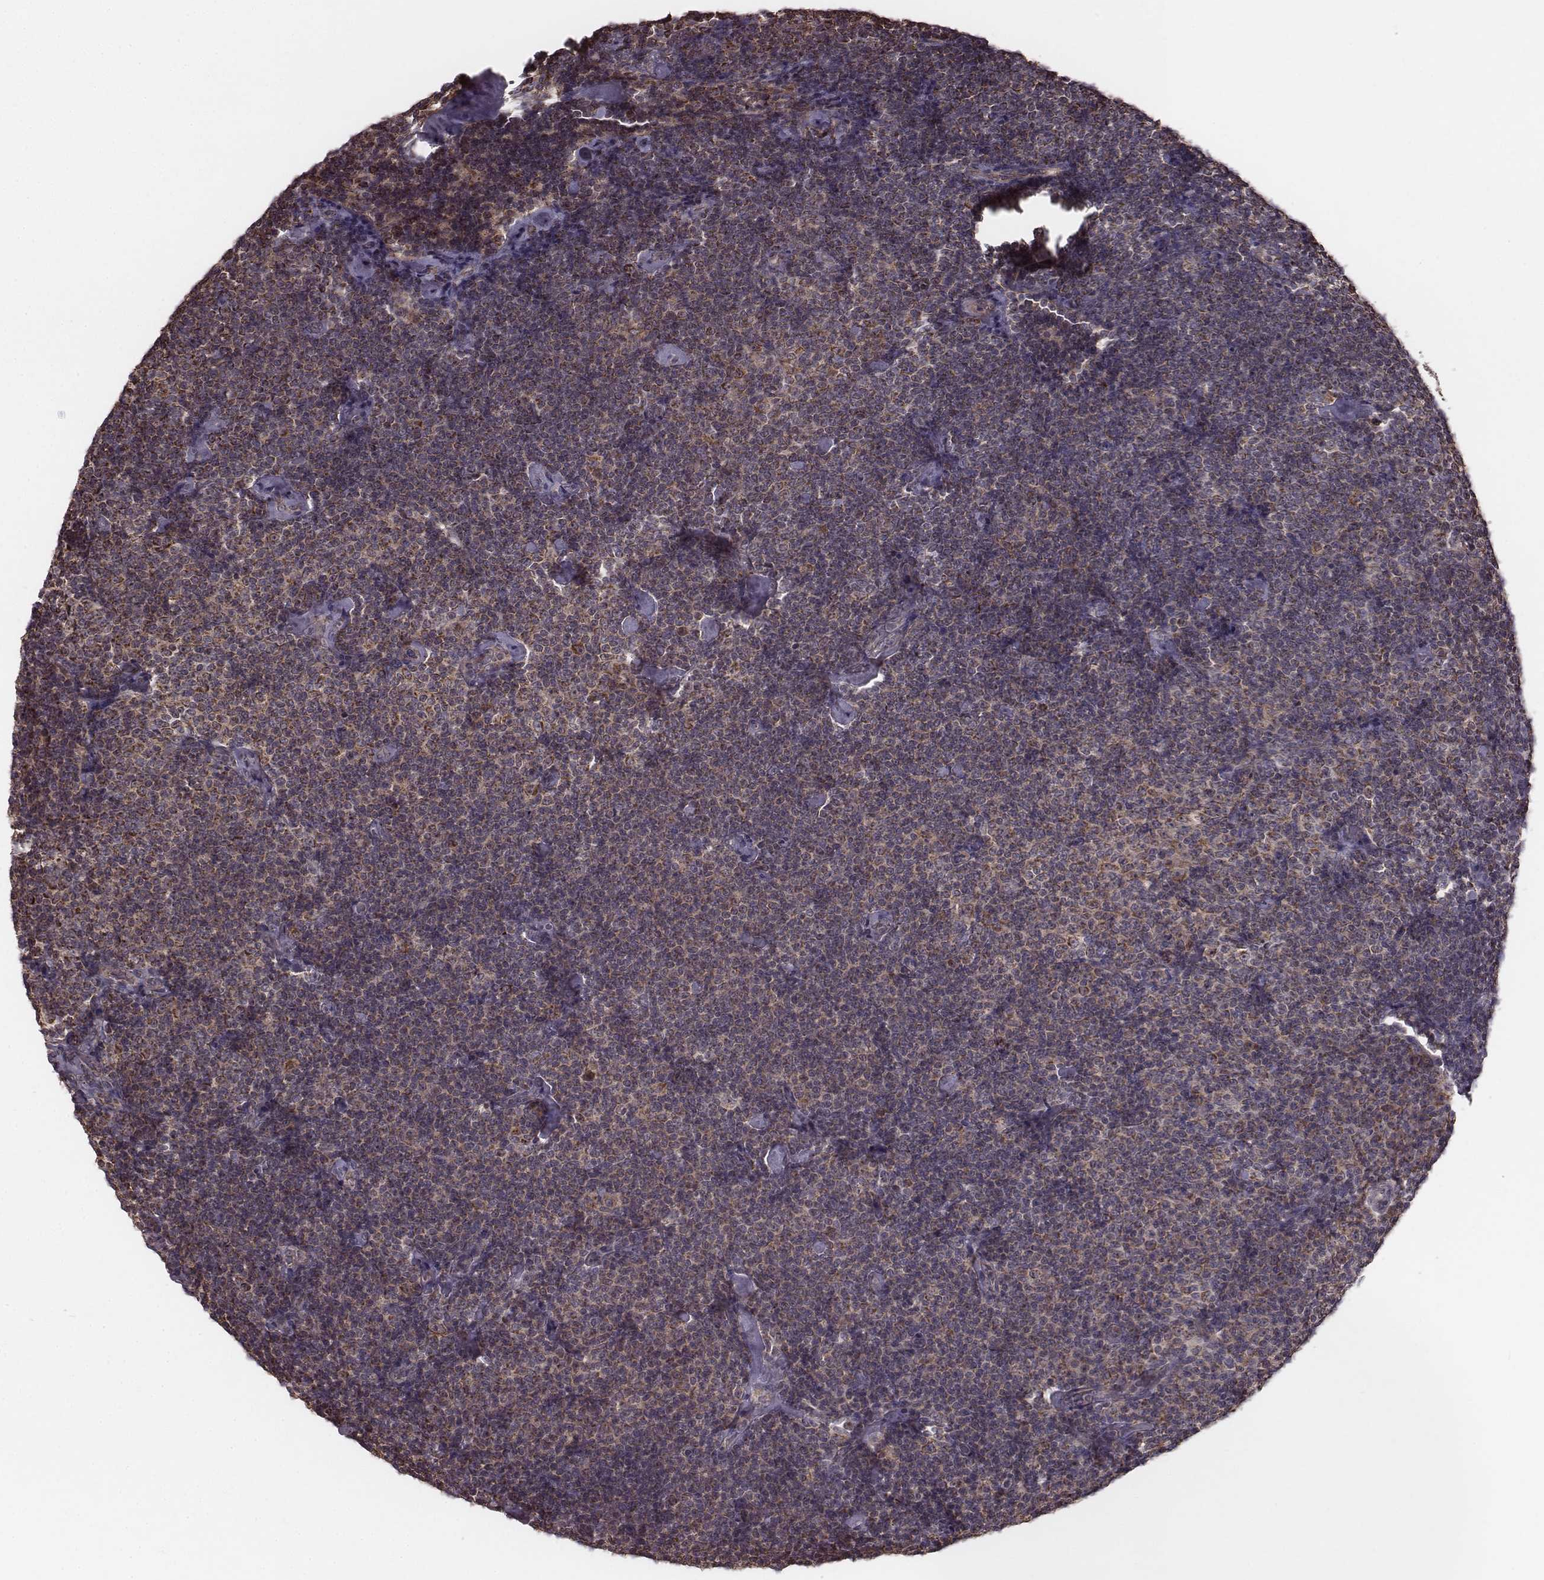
{"staining": {"intensity": "moderate", "quantity": ">75%", "location": "cytoplasmic/membranous"}, "tissue": "lymphoma", "cell_type": "Tumor cells", "image_type": "cancer", "snomed": [{"axis": "morphology", "description": "Malignant lymphoma, non-Hodgkin's type, Low grade"}, {"axis": "topography", "description": "Lymph node"}], "caption": "Immunohistochemistry (DAB (3,3'-diaminobenzidine)) staining of low-grade malignant lymphoma, non-Hodgkin's type shows moderate cytoplasmic/membranous protein expression in about >75% of tumor cells.", "gene": "PDCD2L", "patient": {"sex": "male", "age": 81}}